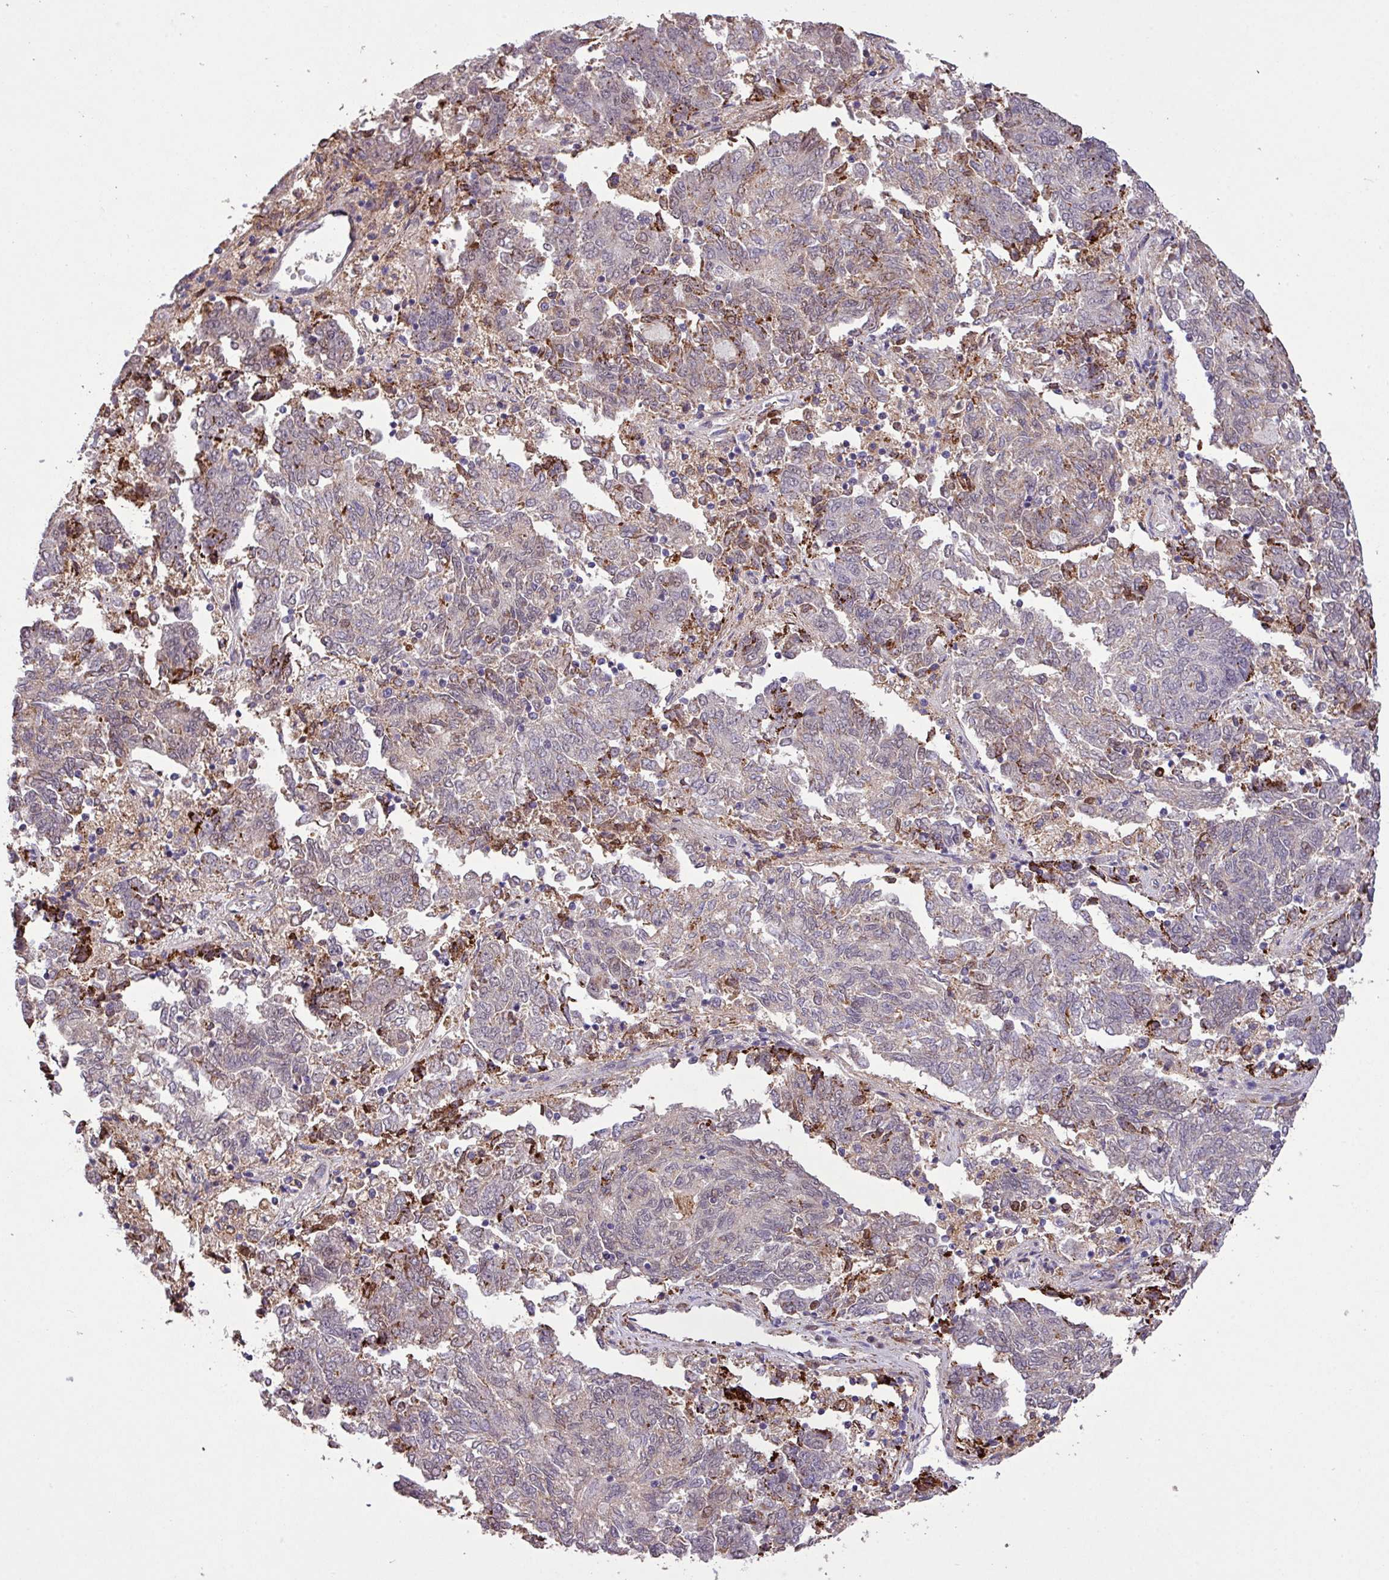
{"staining": {"intensity": "moderate", "quantity": "<25%", "location": "cytoplasmic/membranous"}, "tissue": "endometrial cancer", "cell_type": "Tumor cells", "image_type": "cancer", "snomed": [{"axis": "morphology", "description": "Adenocarcinoma, NOS"}, {"axis": "topography", "description": "Endometrium"}], "caption": "The photomicrograph reveals immunohistochemical staining of endometrial cancer (adenocarcinoma). There is moderate cytoplasmic/membranous expression is appreciated in approximately <25% of tumor cells.", "gene": "RPP25L", "patient": {"sex": "female", "age": 80}}